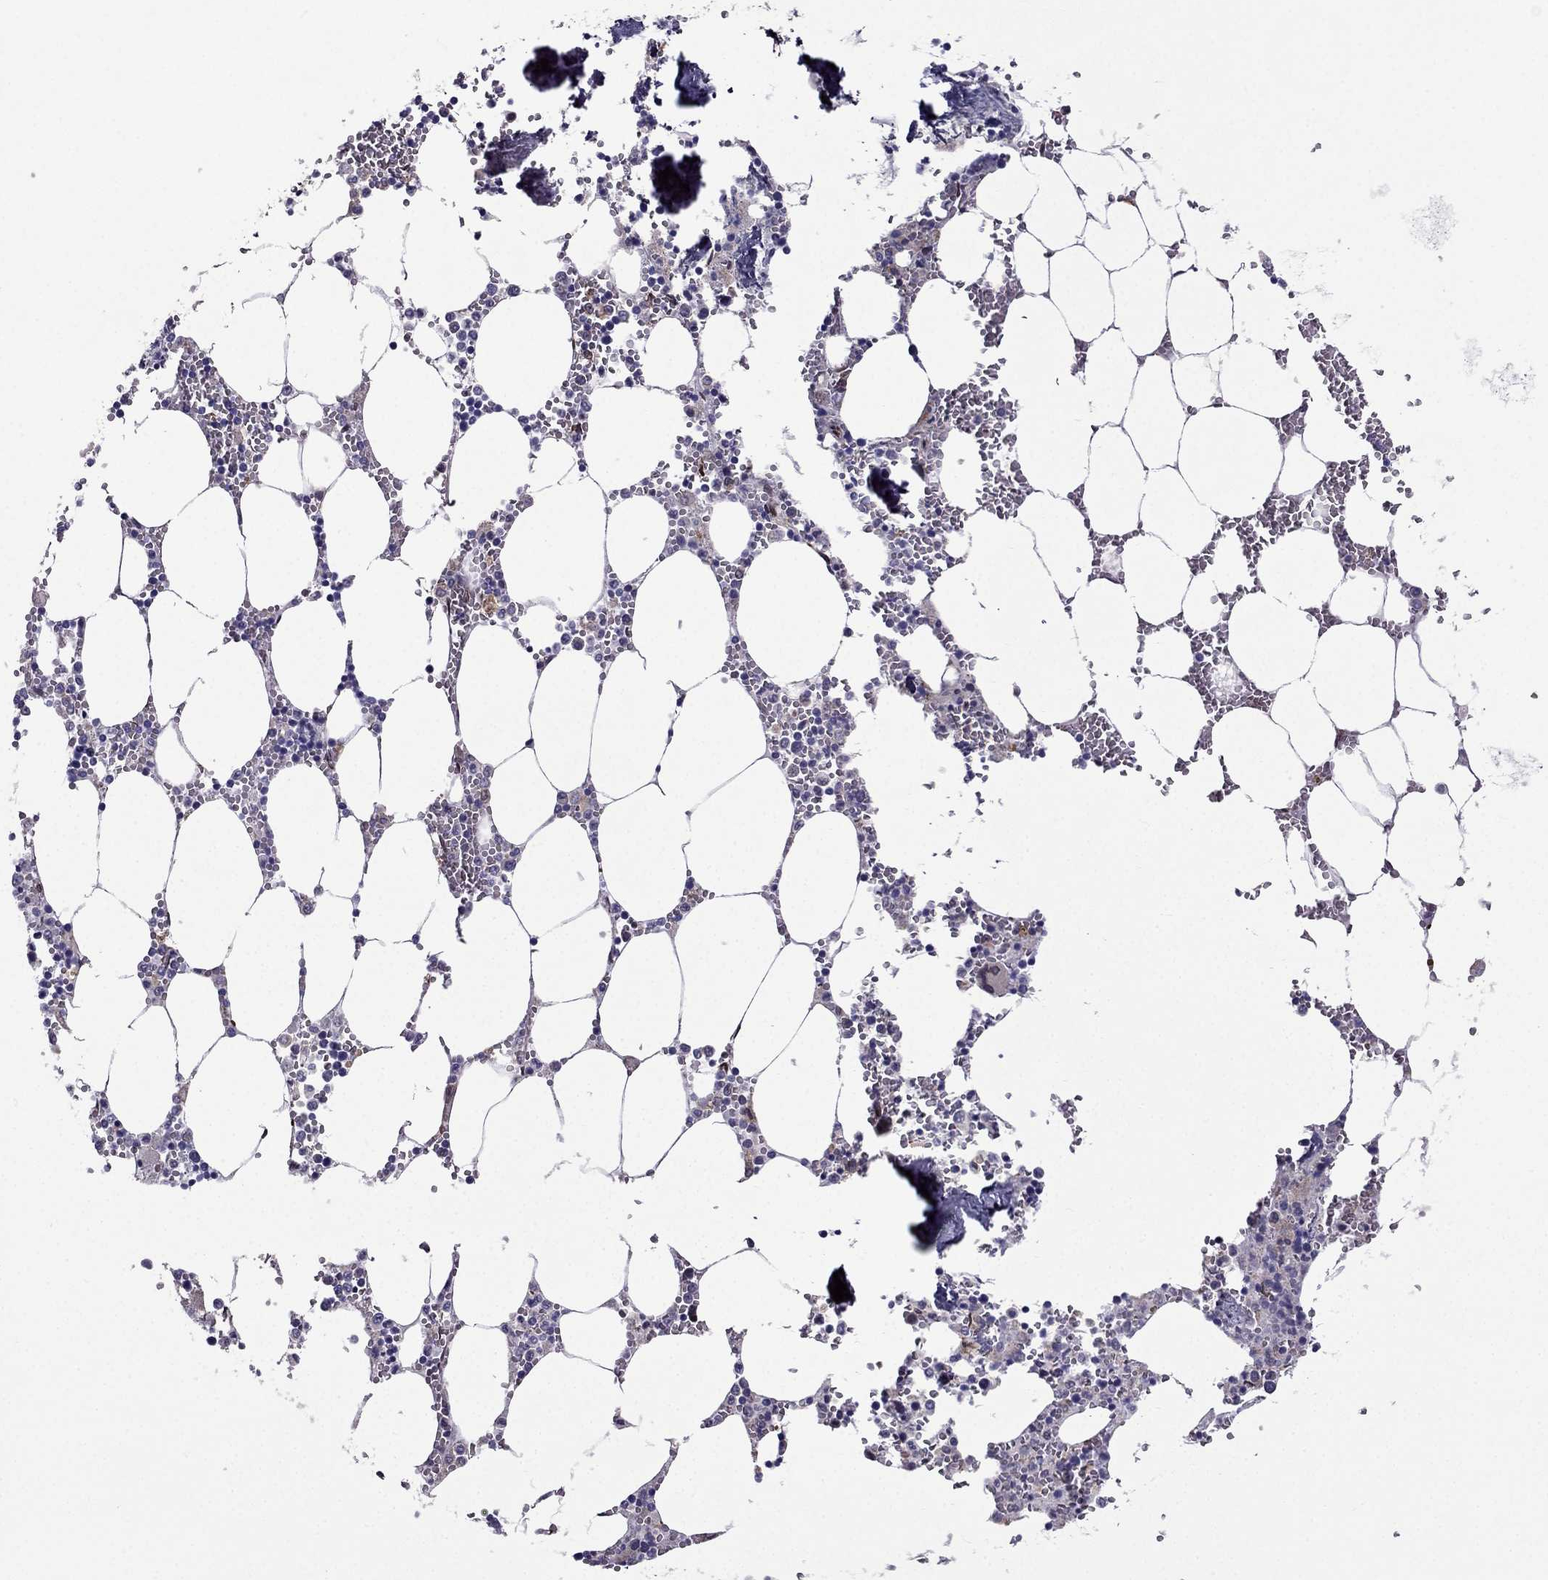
{"staining": {"intensity": "moderate", "quantity": "<25%", "location": "cytoplasmic/membranous"}, "tissue": "bone marrow", "cell_type": "Hematopoietic cells", "image_type": "normal", "snomed": [{"axis": "morphology", "description": "Normal tissue, NOS"}, {"axis": "topography", "description": "Bone marrow"}], "caption": "A low amount of moderate cytoplasmic/membranous staining is seen in about <25% of hematopoietic cells in normal bone marrow.", "gene": "IKBIP", "patient": {"sex": "male", "age": 54}}